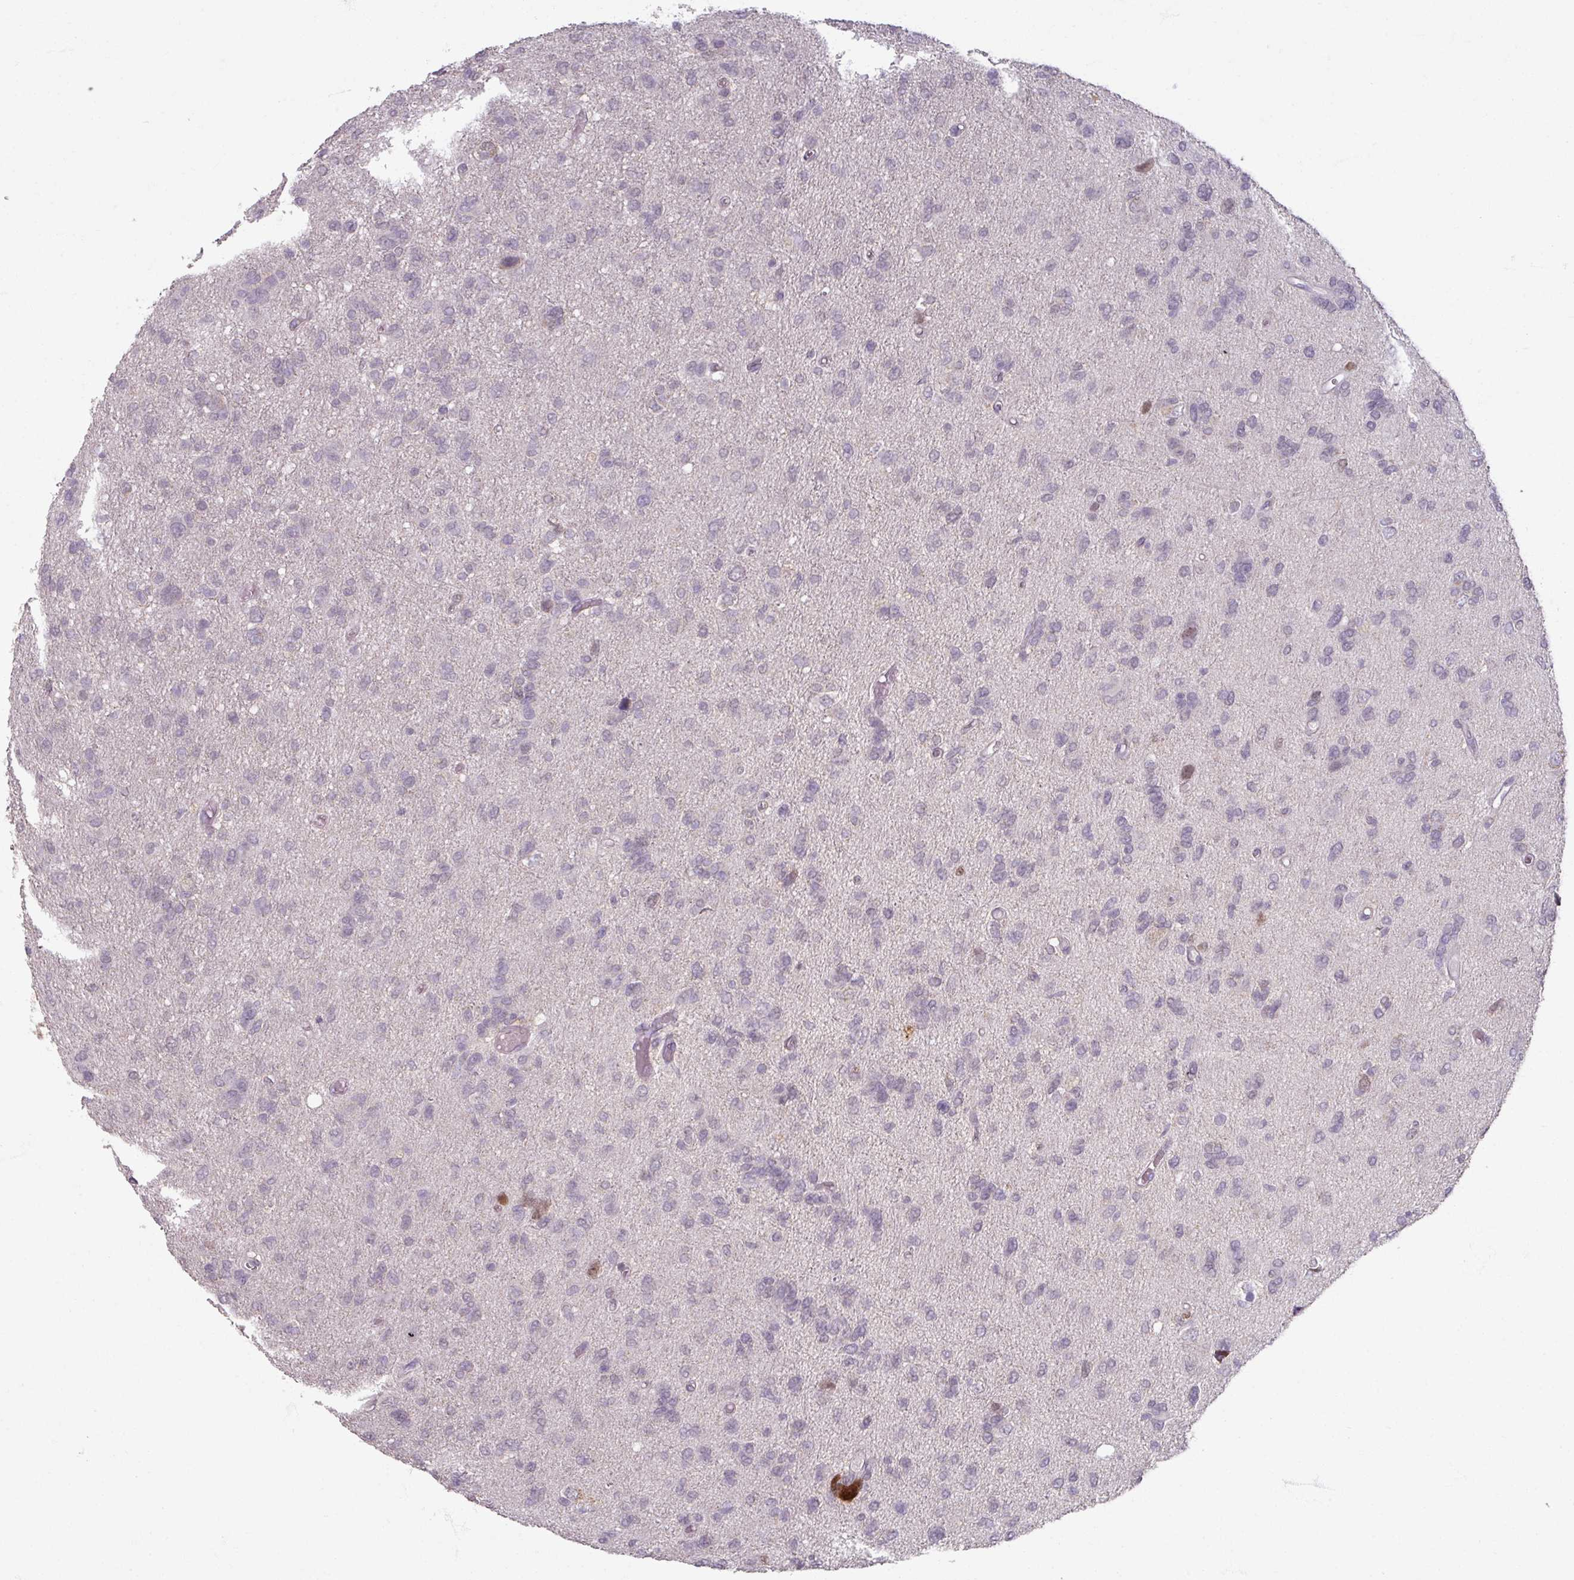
{"staining": {"intensity": "negative", "quantity": "none", "location": "none"}, "tissue": "glioma", "cell_type": "Tumor cells", "image_type": "cancer", "snomed": [{"axis": "morphology", "description": "Glioma, malignant, High grade"}, {"axis": "topography", "description": "Brain"}], "caption": "This photomicrograph is of high-grade glioma (malignant) stained with IHC to label a protein in brown with the nuclei are counter-stained blue. There is no expression in tumor cells.", "gene": "SOX11", "patient": {"sex": "female", "age": 59}}